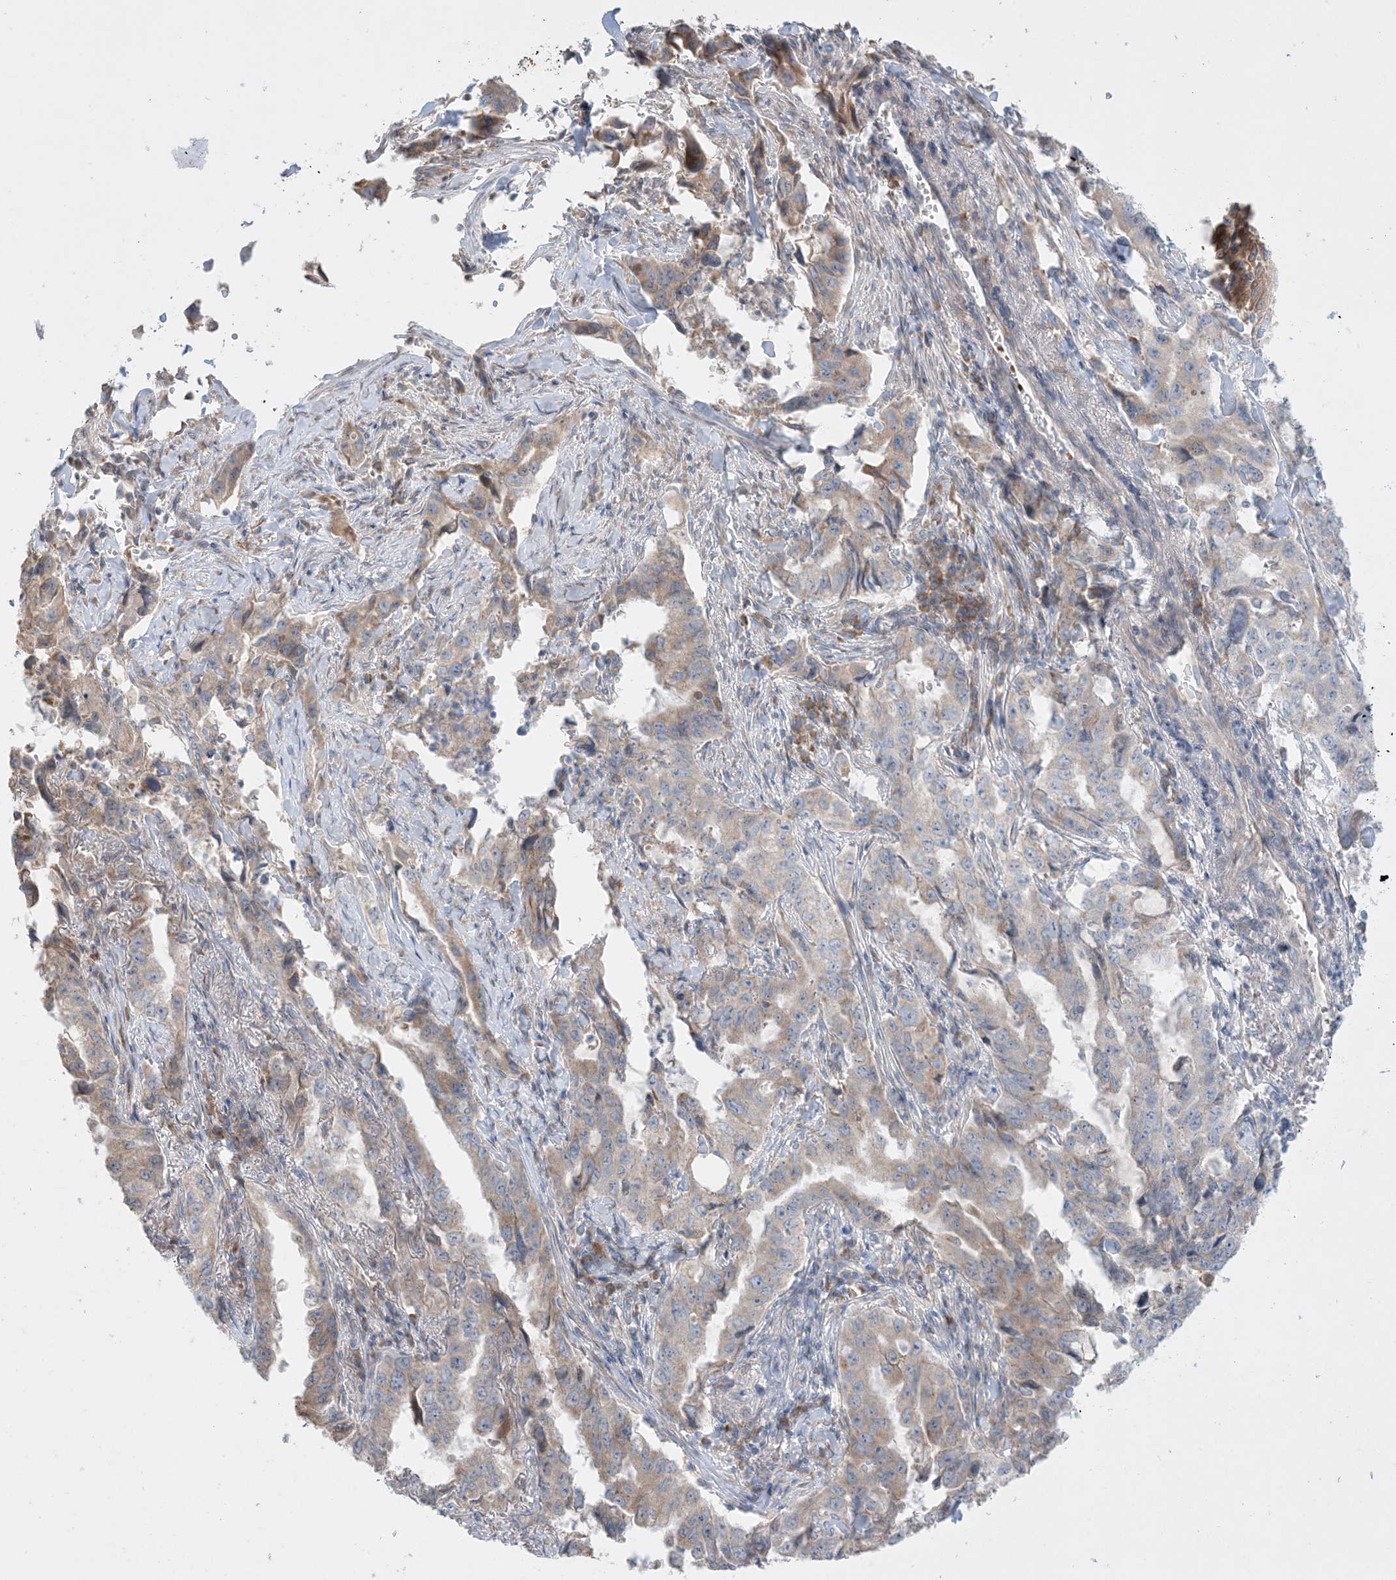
{"staining": {"intensity": "weak", "quantity": "<25%", "location": "cytoplasmic/membranous"}, "tissue": "lung cancer", "cell_type": "Tumor cells", "image_type": "cancer", "snomed": [{"axis": "morphology", "description": "Adenocarcinoma, NOS"}, {"axis": "topography", "description": "Lung"}], "caption": "IHC image of human lung cancer stained for a protein (brown), which exhibits no staining in tumor cells.", "gene": "MMGT1", "patient": {"sex": "female", "age": 51}}